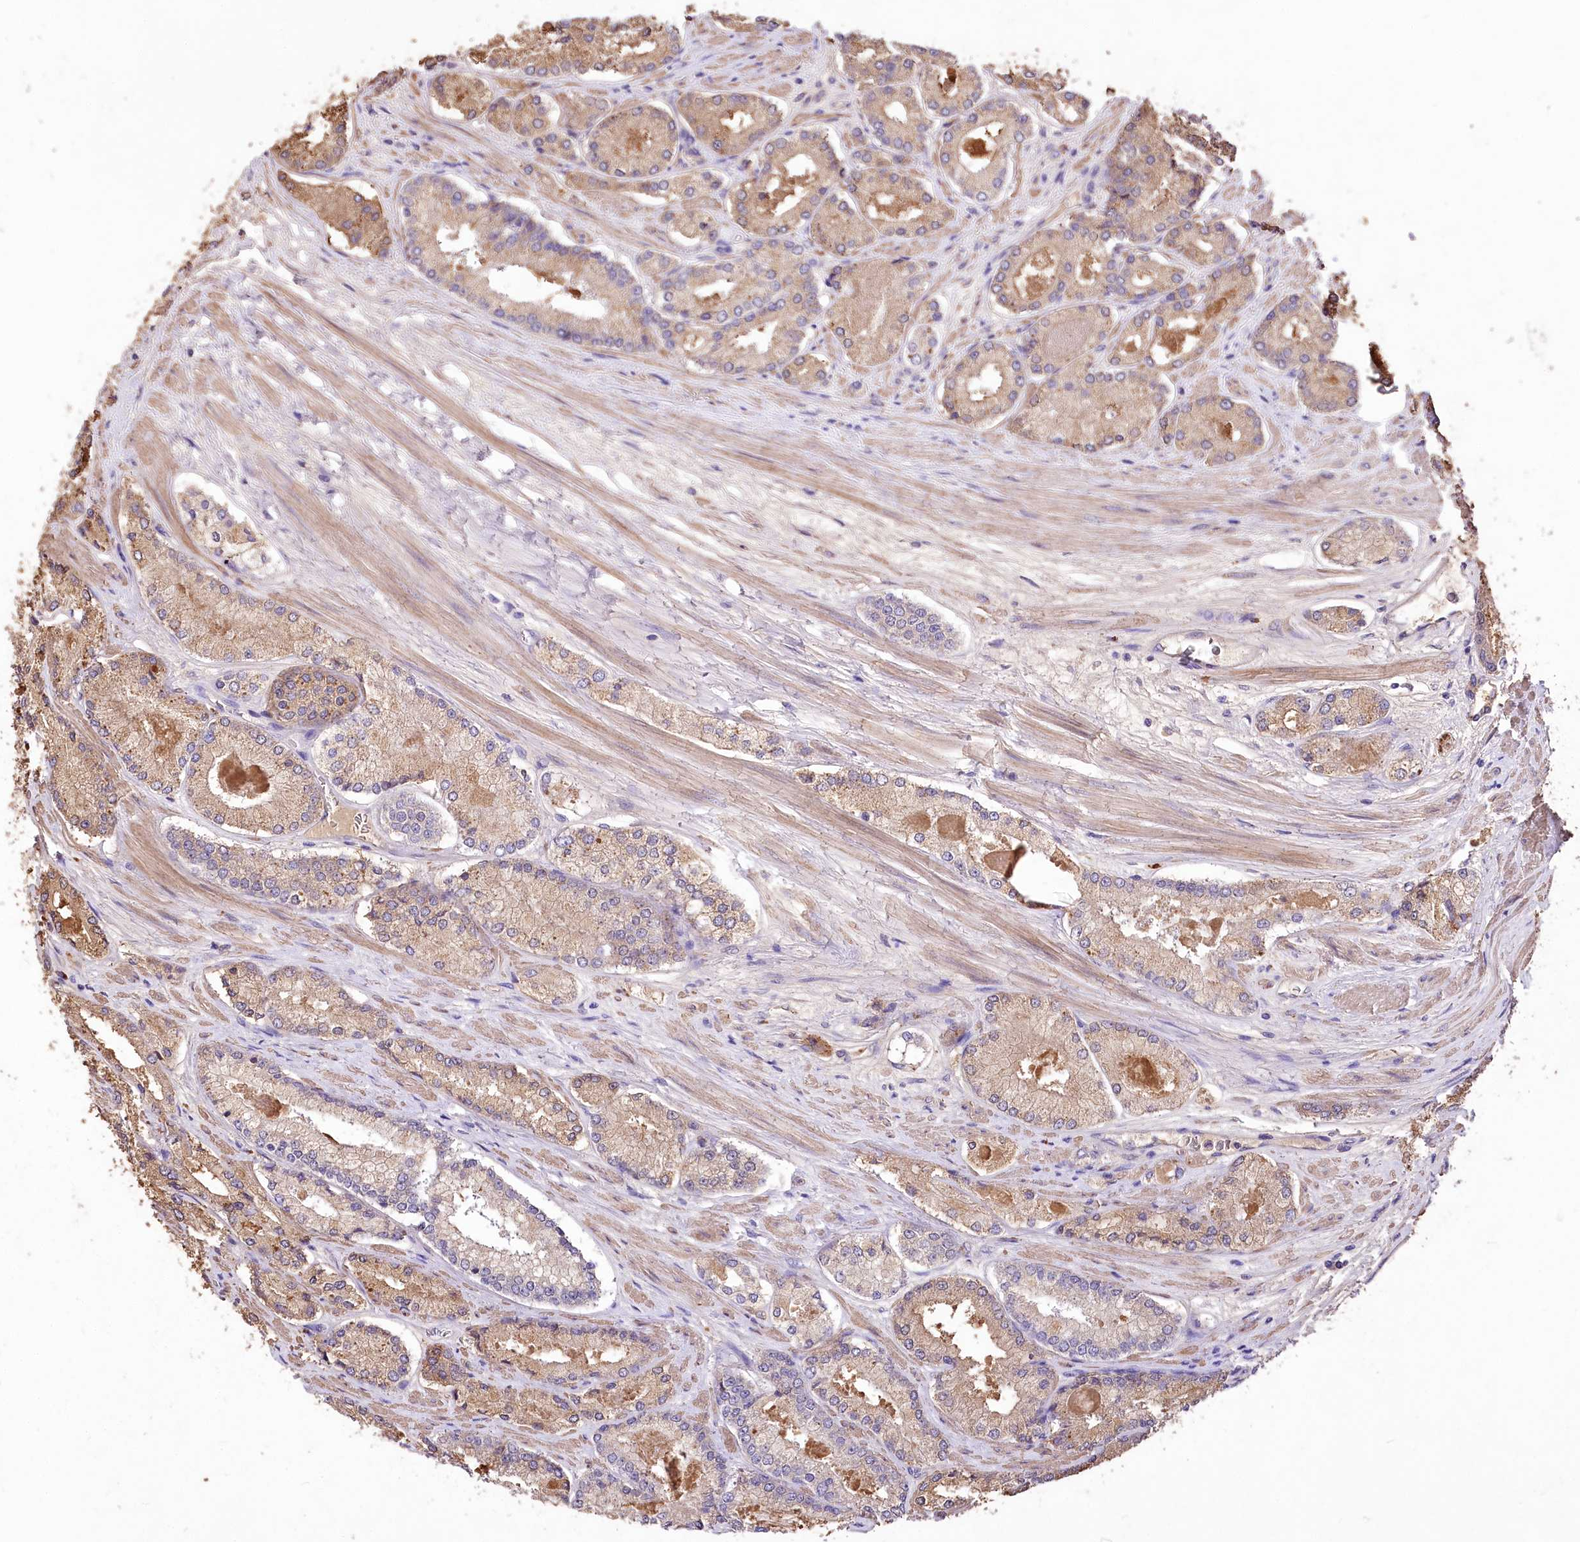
{"staining": {"intensity": "moderate", "quantity": ">75%", "location": "cytoplasmic/membranous"}, "tissue": "prostate cancer", "cell_type": "Tumor cells", "image_type": "cancer", "snomed": [{"axis": "morphology", "description": "Adenocarcinoma, Low grade"}, {"axis": "topography", "description": "Prostate"}], "caption": "Immunohistochemistry (IHC) staining of prostate cancer, which displays medium levels of moderate cytoplasmic/membranous positivity in about >75% of tumor cells indicating moderate cytoplasmic/membranous protein expression. The staining was performed using DAB (brown) for protein detection and nuclei were counterstained in hematoxylin (blue).", "gene": "PCYOX1L", "patient": {"sex": "male", "age": 74}}